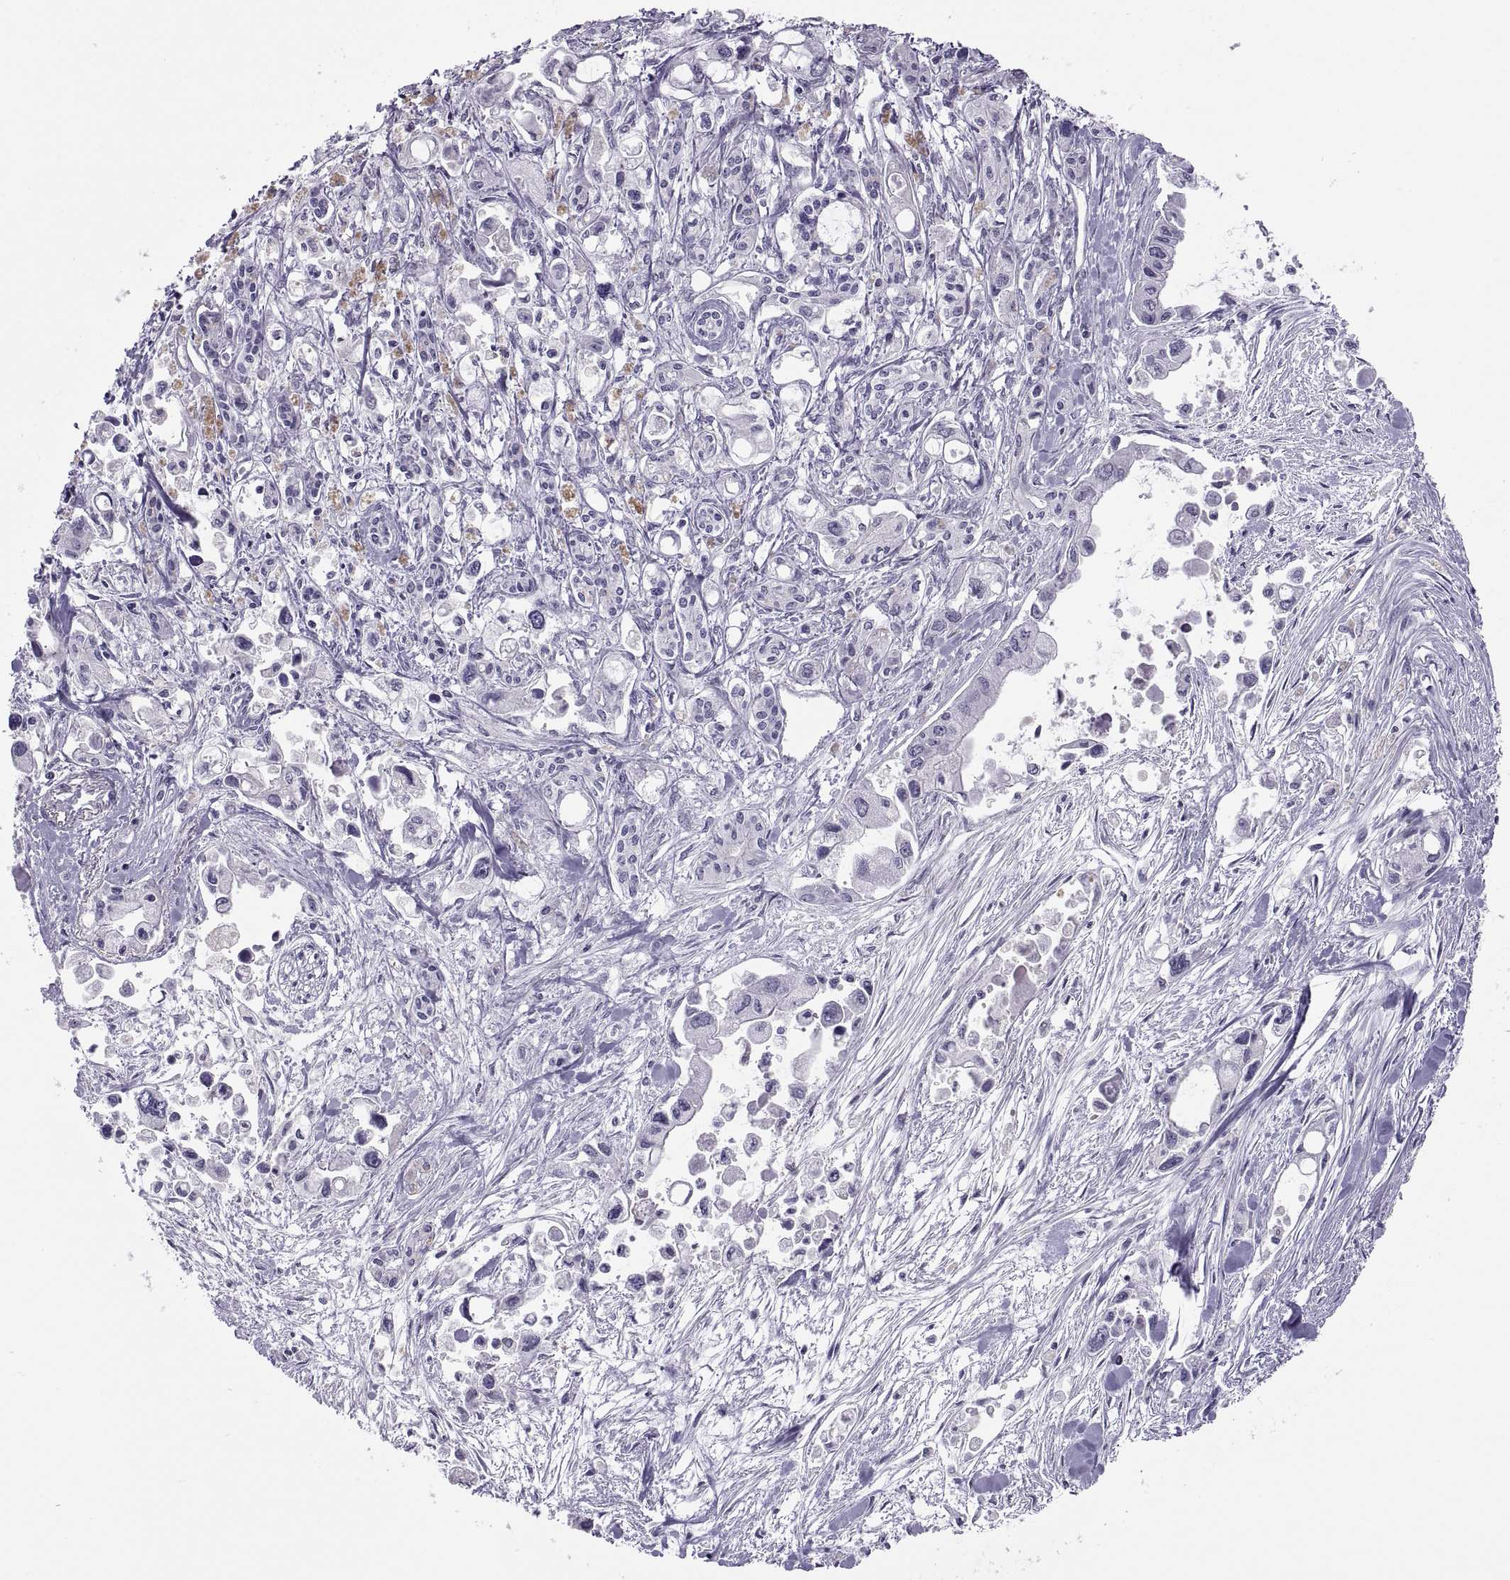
{"staining": {"intensity": "negative", "quantity": "none", "location": "none"}, "tissue": "pancreatic cancer", "cell_type": "Tumor cells", "image_type": "cancer", "snomed": [{"axis": "morphology", "description": "Adenocarcinoma, NOS"}, {"axis": "topography", "description": "Pancreas"}], "caption": "High magnification brightfield microscopy of pancreatic cancer (adenocarcinoma) stained with DAB (brown) and counterstained with hematoxylin (blue): tumor cells show no significant expression. (Stains: DAB (3,3'-diaminobenzidine) immunohistochemistry (IHC) with hematoxylin counter stain, Microscopy: brightfield microscopy at high magnification).", "gene": "TTC21A", "patient": {"sex": "female", "age": 61}}